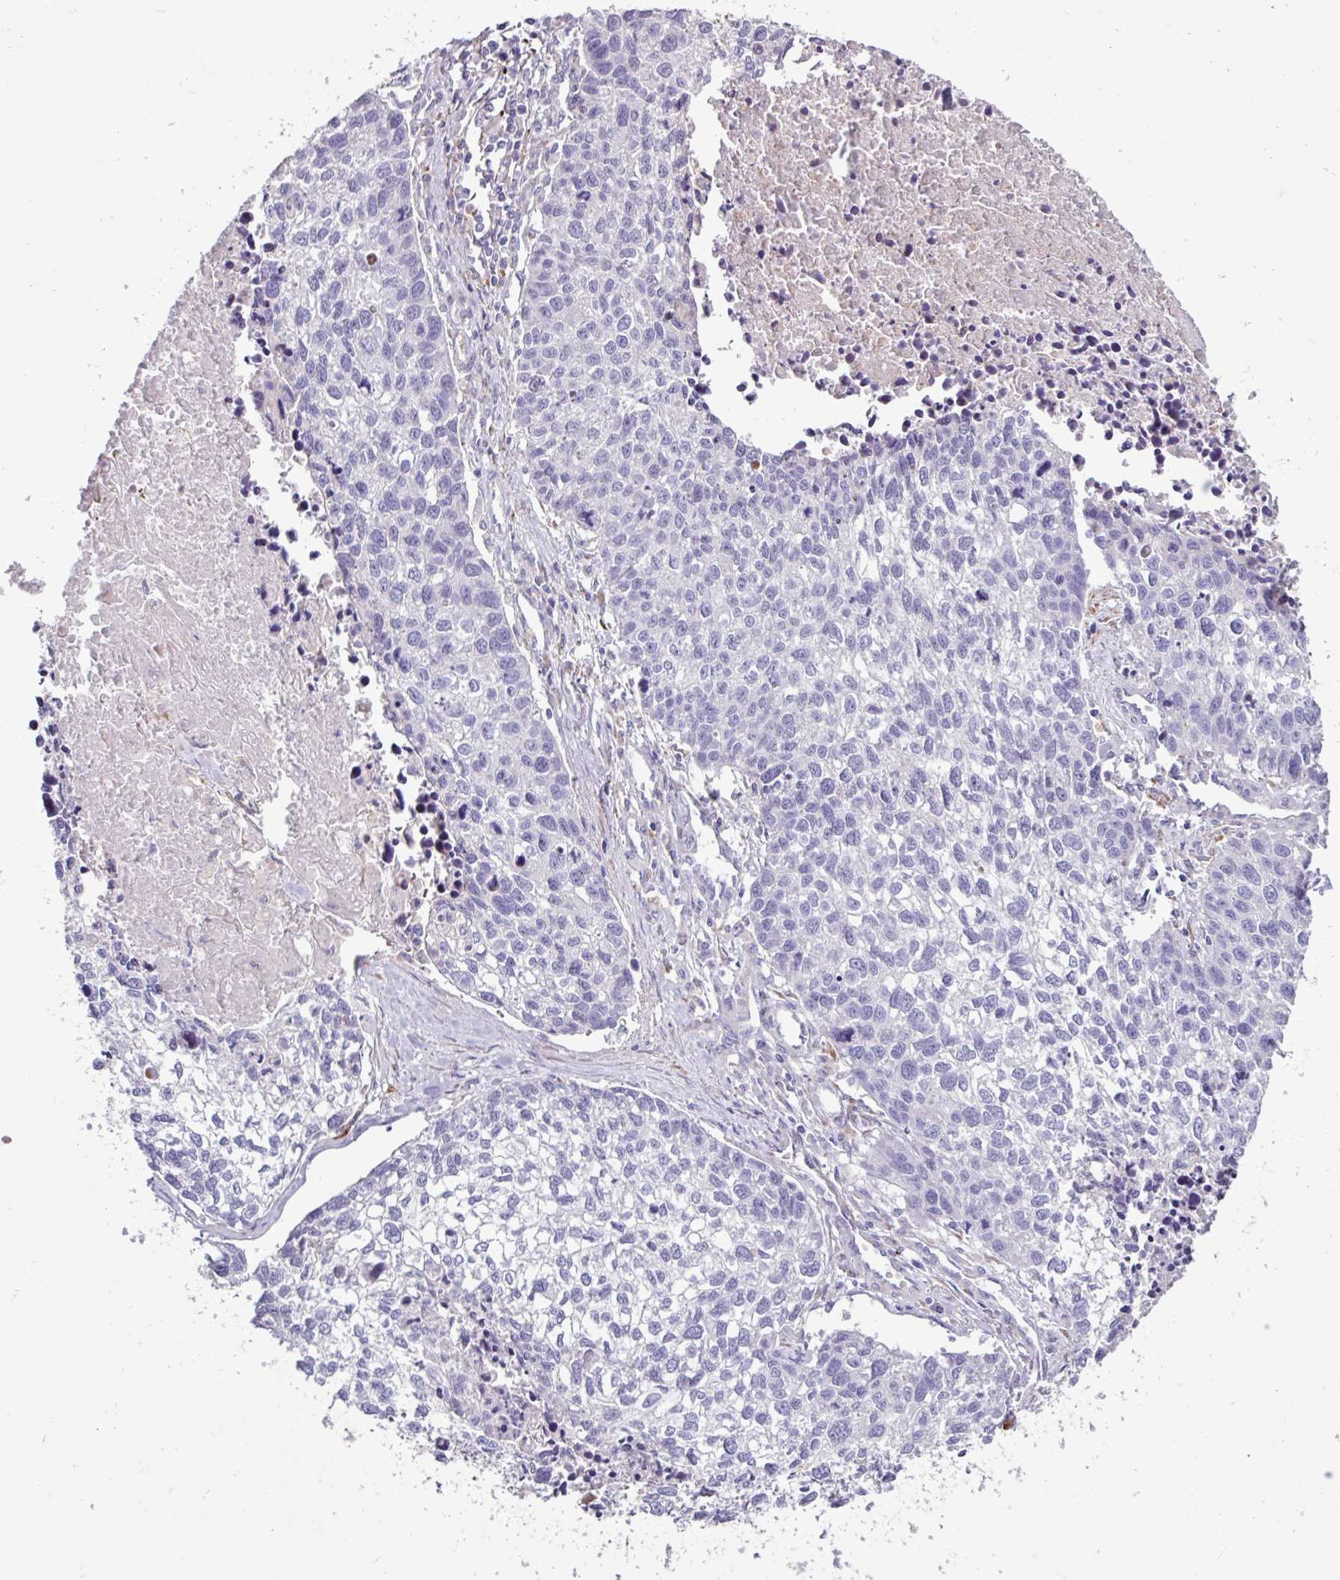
{"staining": {"intensity": "negative", "quantity": "none", "location": "none"}, "tissue": "lung cancer", "cell_type": "Tumor cells", "image_type": "cancer", "snomed": [{"axis": "morphology", "description": "Squamous cell carcinoma, NOS"}, {"axis": "topography", "description": "Lung"}], "caption": "DAB (3,3'-diaminobenzidine) immunohistochemical staining of human squamous cell carcinoma (lung) exhibits no significant positivity in tumor cells.", "gene": "PPP1R35", "patient": {"sex": "male", "age": 74}}